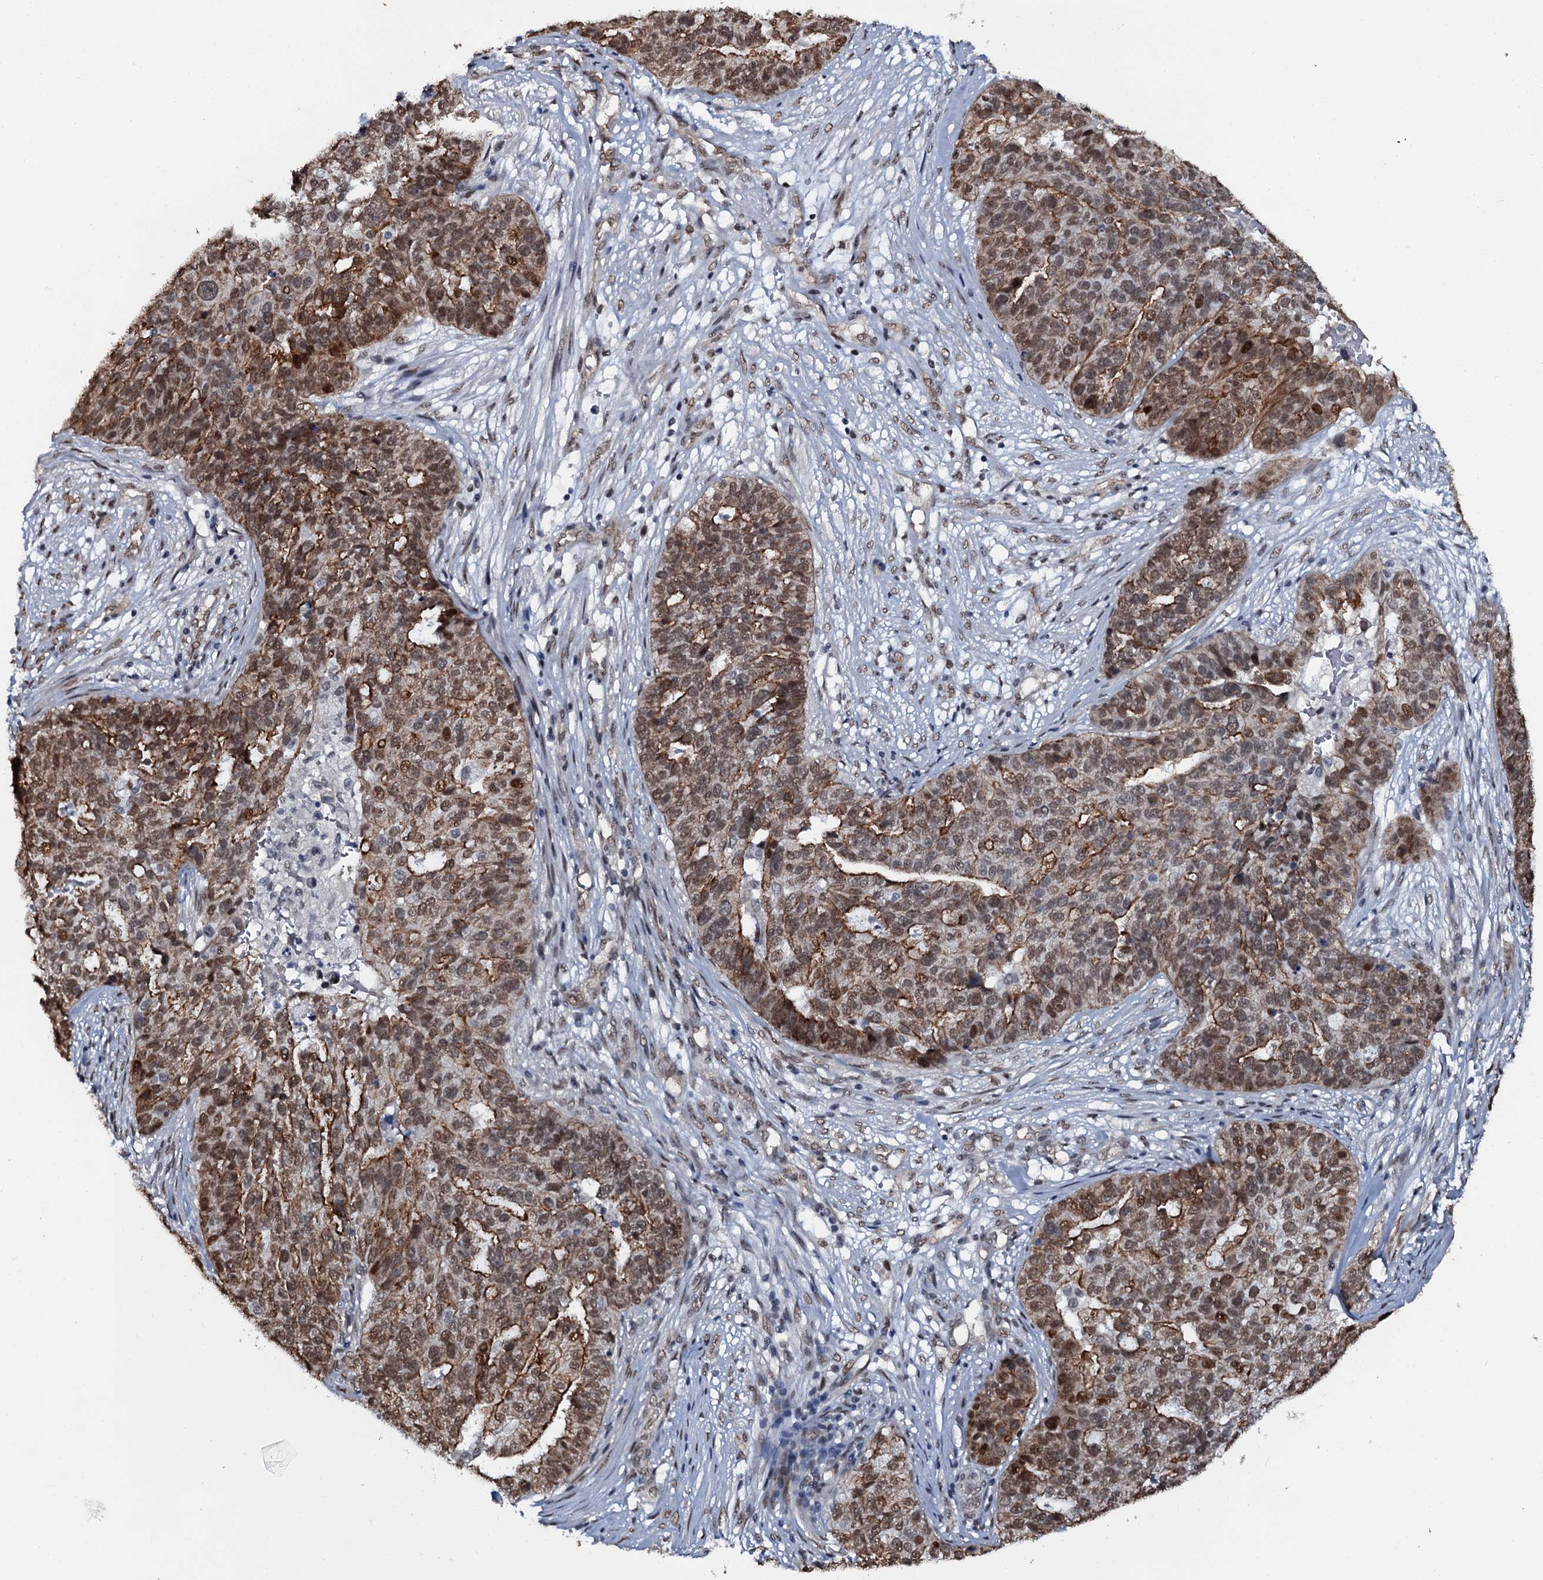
{"staining": {"intensity": "moderate", "quantity": ">75%", "location": "cytoplasmic/membranous,nuclear"}, "tissue": "ovarian cancer", "cell_type": "Tumor cells", "image_type": "cancer", "snomed": [{"axis": "morphology", "description": "Cystadenocarcinoma, serous, NOS"}, {"axis": "topography", "description": "Ovary"}], "caption": "Moderate cytoplasmic/membranous and nuclear protein staining is present in about >75% of tumor cells in serous cystadenocarcinoma (ovarian).", "gene": "SH2D4B", "patient": {"sex": "female", "age": 59}}